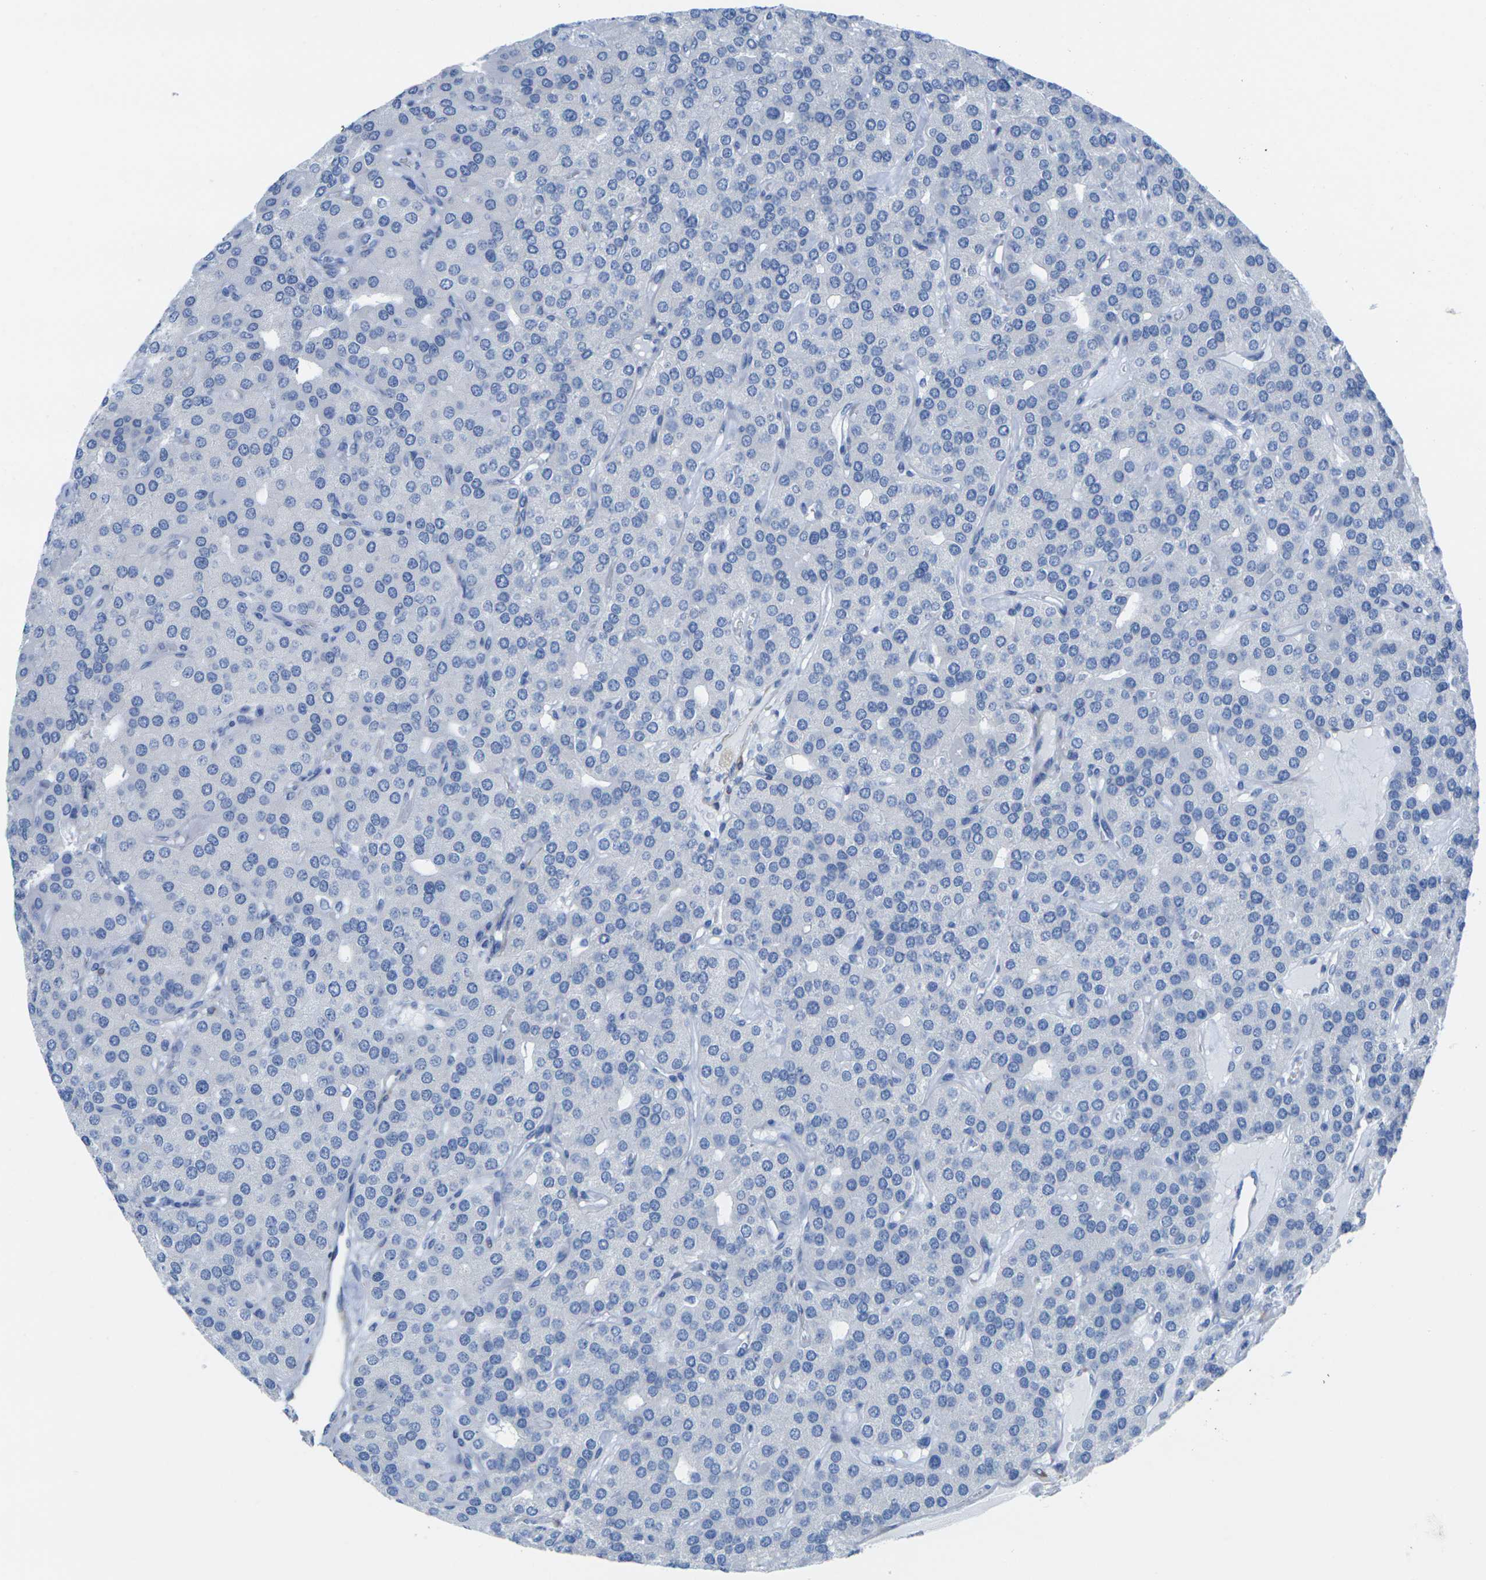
{"staining": {"intensity": "negative", "quantity": "none", "location": "none"}, "tissue": "parathyroid gland", "cell_type": "Glandular cells", "image_type": "normal", "snomed": [{"axis": "morphology", "description": "Normal tissue, NOS"}, {"axis": "morphology", "description": "Adenoma, NOS"}, {"axis": "topography", "description": "Parathyroid gland"}], "caption": "Glandular cells show no significant expression in unremarkable parathyroid gland. (Brightfield microscopy of DAB (3,3'-diaminobenzidine) immunohistochemistry (IHC) at high magnification).", "gene": "CNN1", "patient": {"sex": "female", "age": 86}}